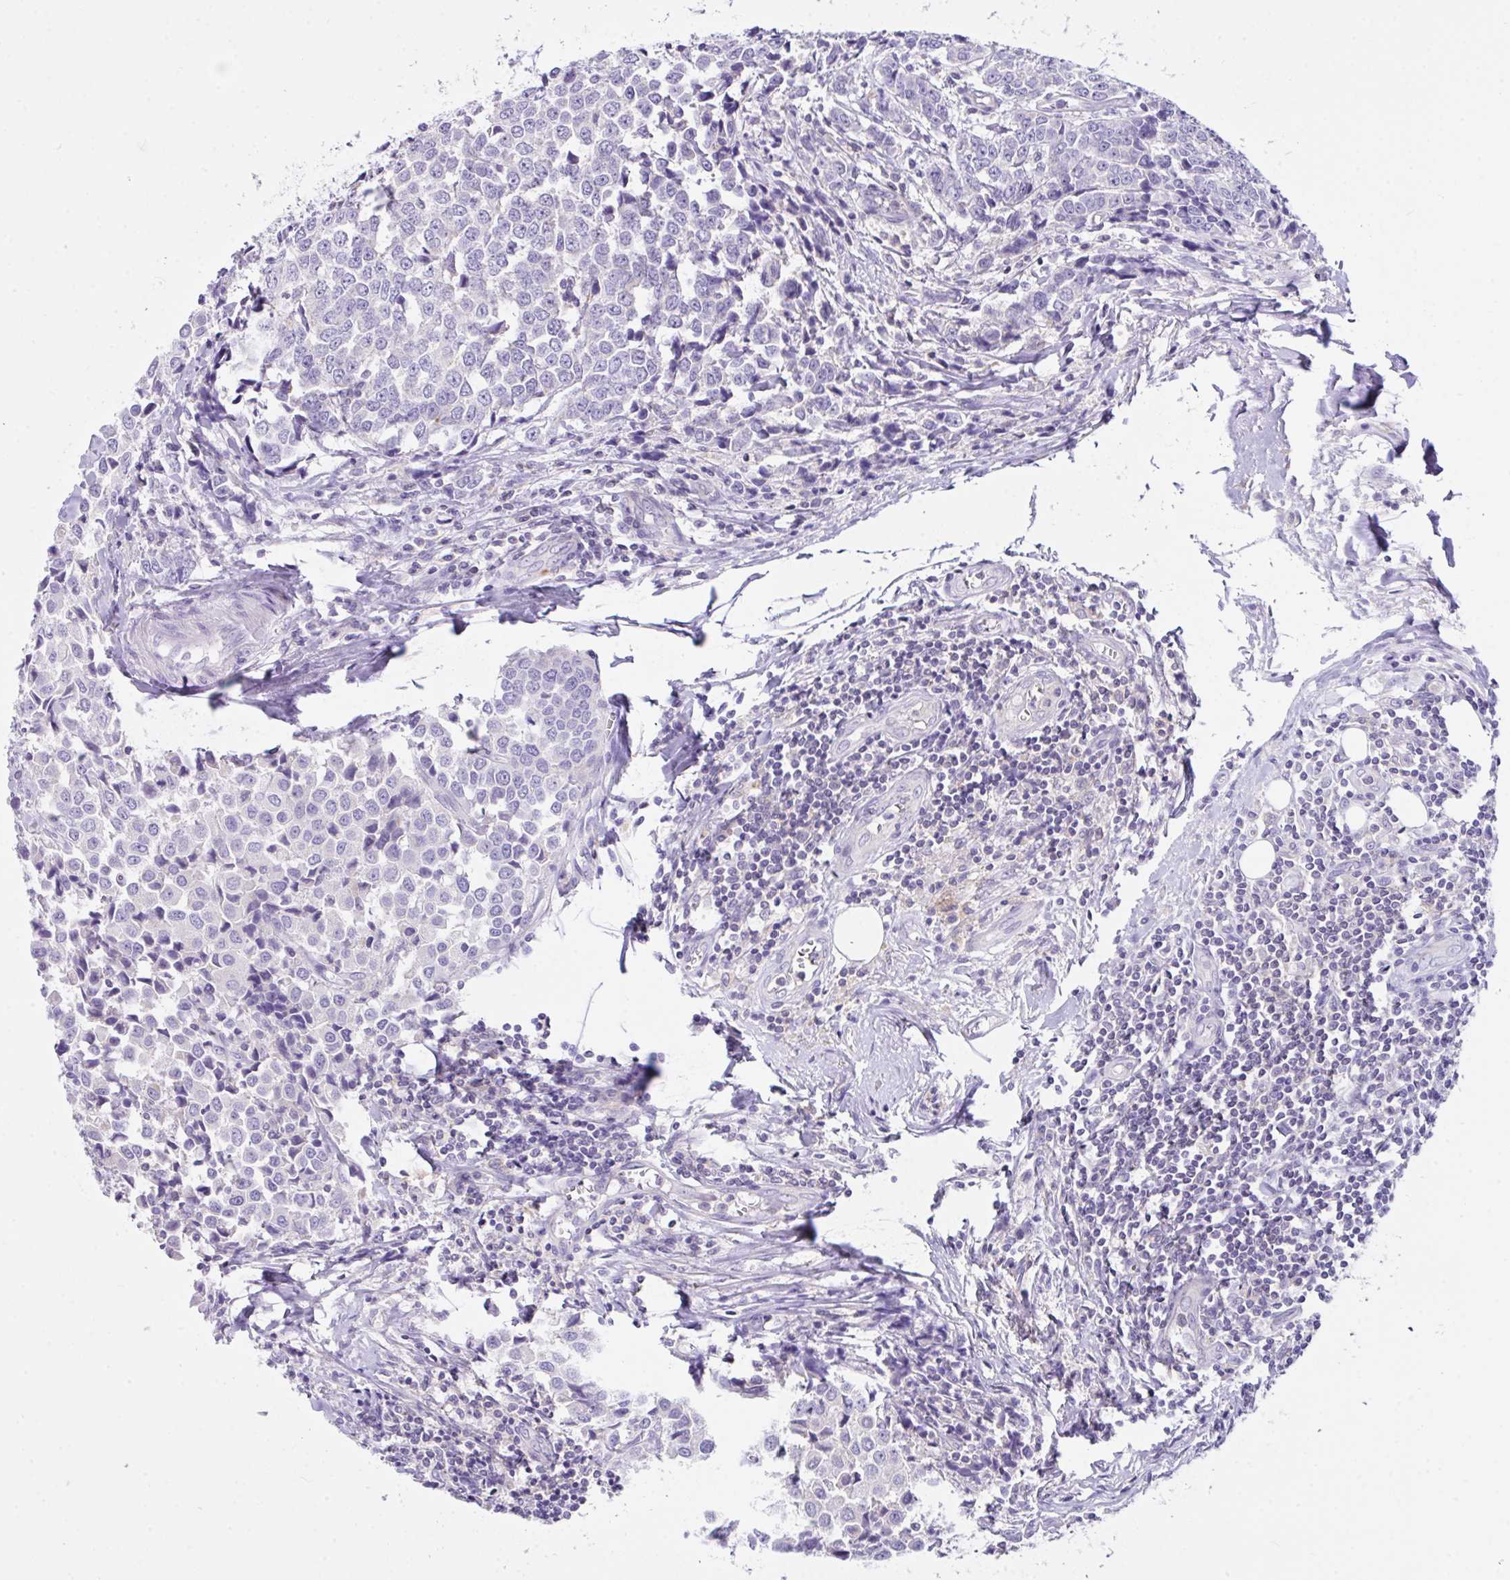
{"staining": {"intensity": "negative", "quantity": "none", "location": "none"}, "tissue": "breast cancer", "cell_type": "Tumor cells", "image_type": "cancer", "snomed": [{"axis": "morphology", "description": "Duct carcinoma"}, {"axis": "topography", "description": "Breast"}], "caption": "Breast cancer (infiltrating ductal carcinoma) stained for a protein using immunohistochemistry exhibits no expression tumor cells.", "gene": "D2HGDH", "patient": {"sex": "female", "age": 80}}